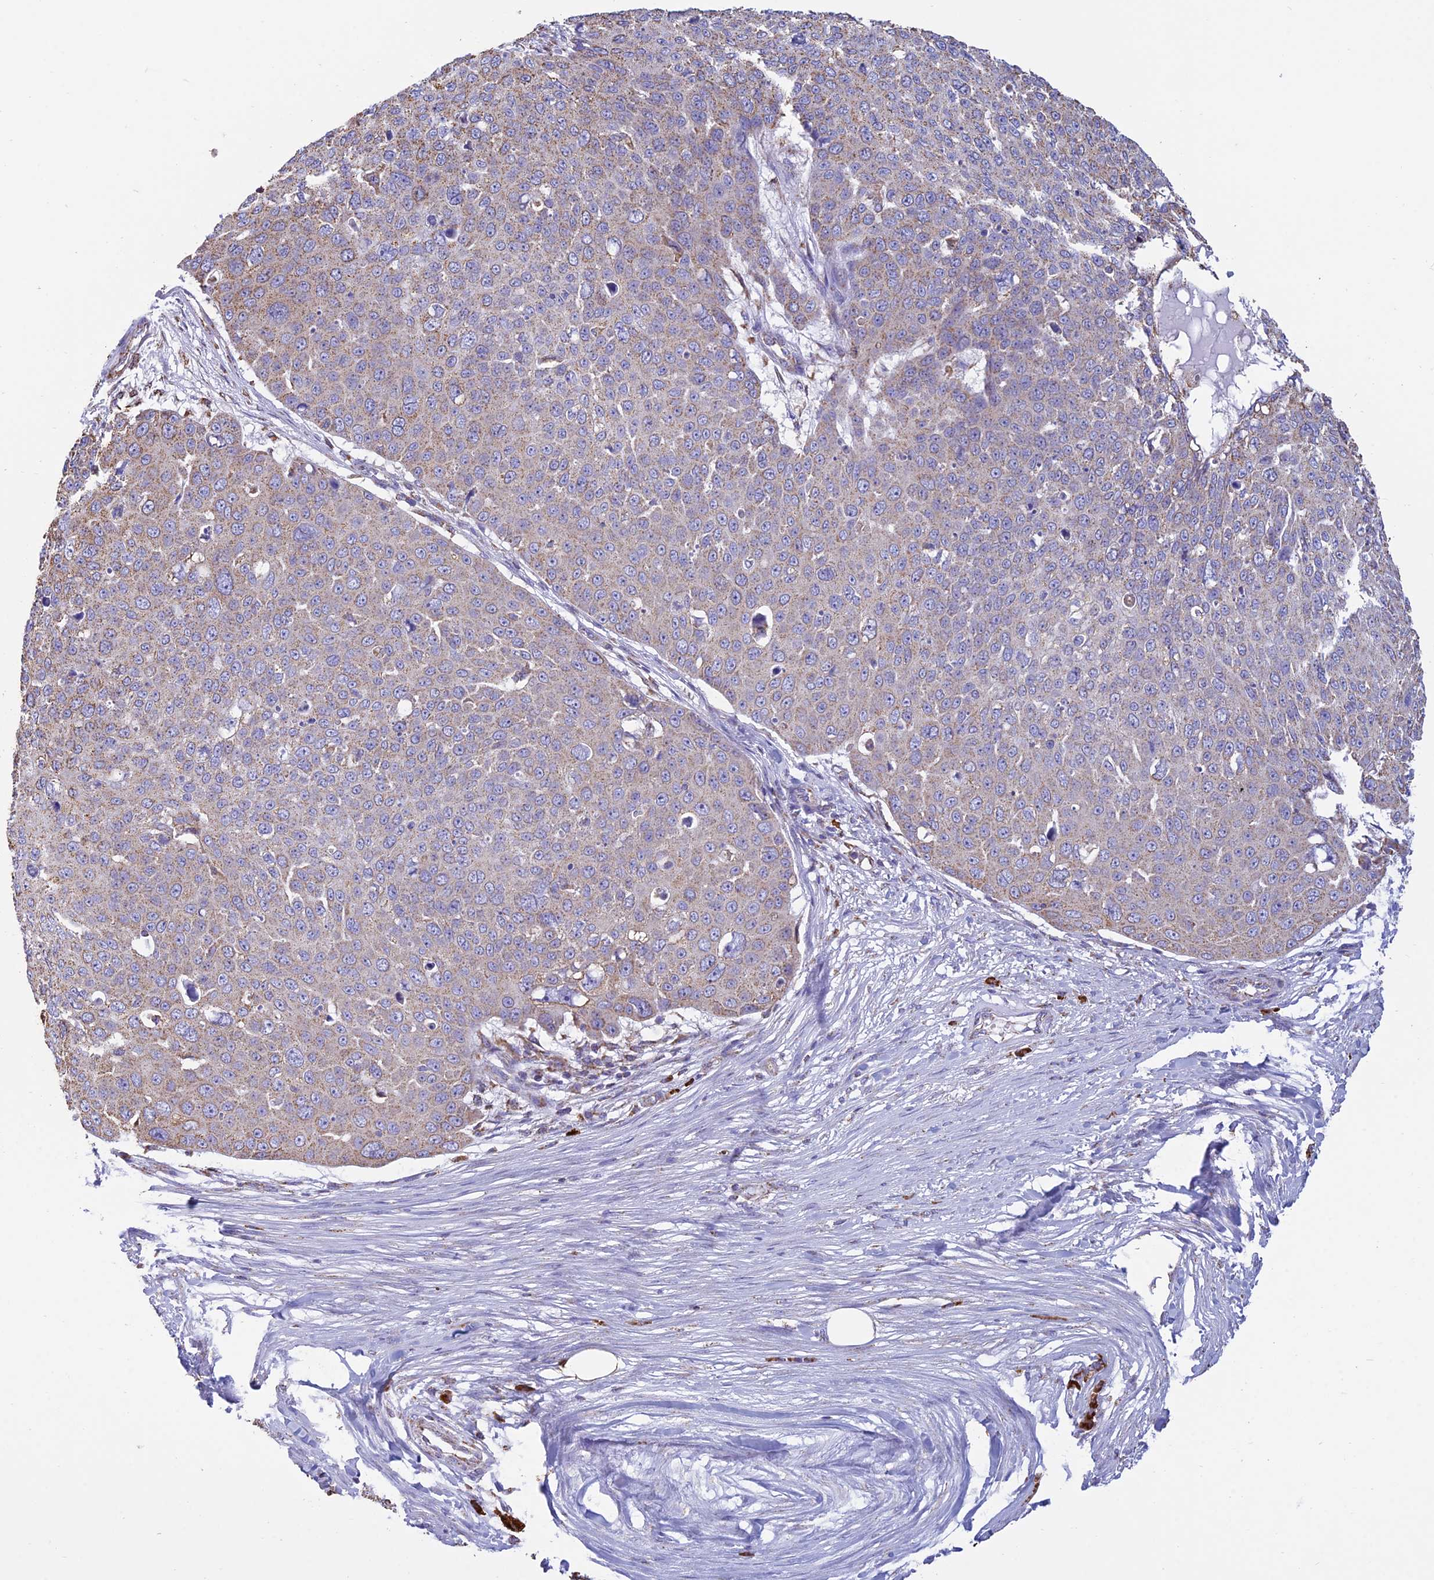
{"staining": {"intensity": "weak", "quantity": "25%-75%", "location": "cytoplasmic/membranous"}, "tissue": "skin cancer", "cell_type": "Tumor cells", "image_type": "cancer", "snomed": [{"axis": "morphology", "description": "Squamous cell carcinoma, NOS"}, {"axis": "topography", "description": "Skin"}], "caption": "The histopathology image displays a brown stain indicating the presence of a protein in the cytoplasmic/membranous of tumor cells in skin squamous cell carcinoma.", "gene": "OR2W3", "patient": {"sex": "male", "age": 71}}